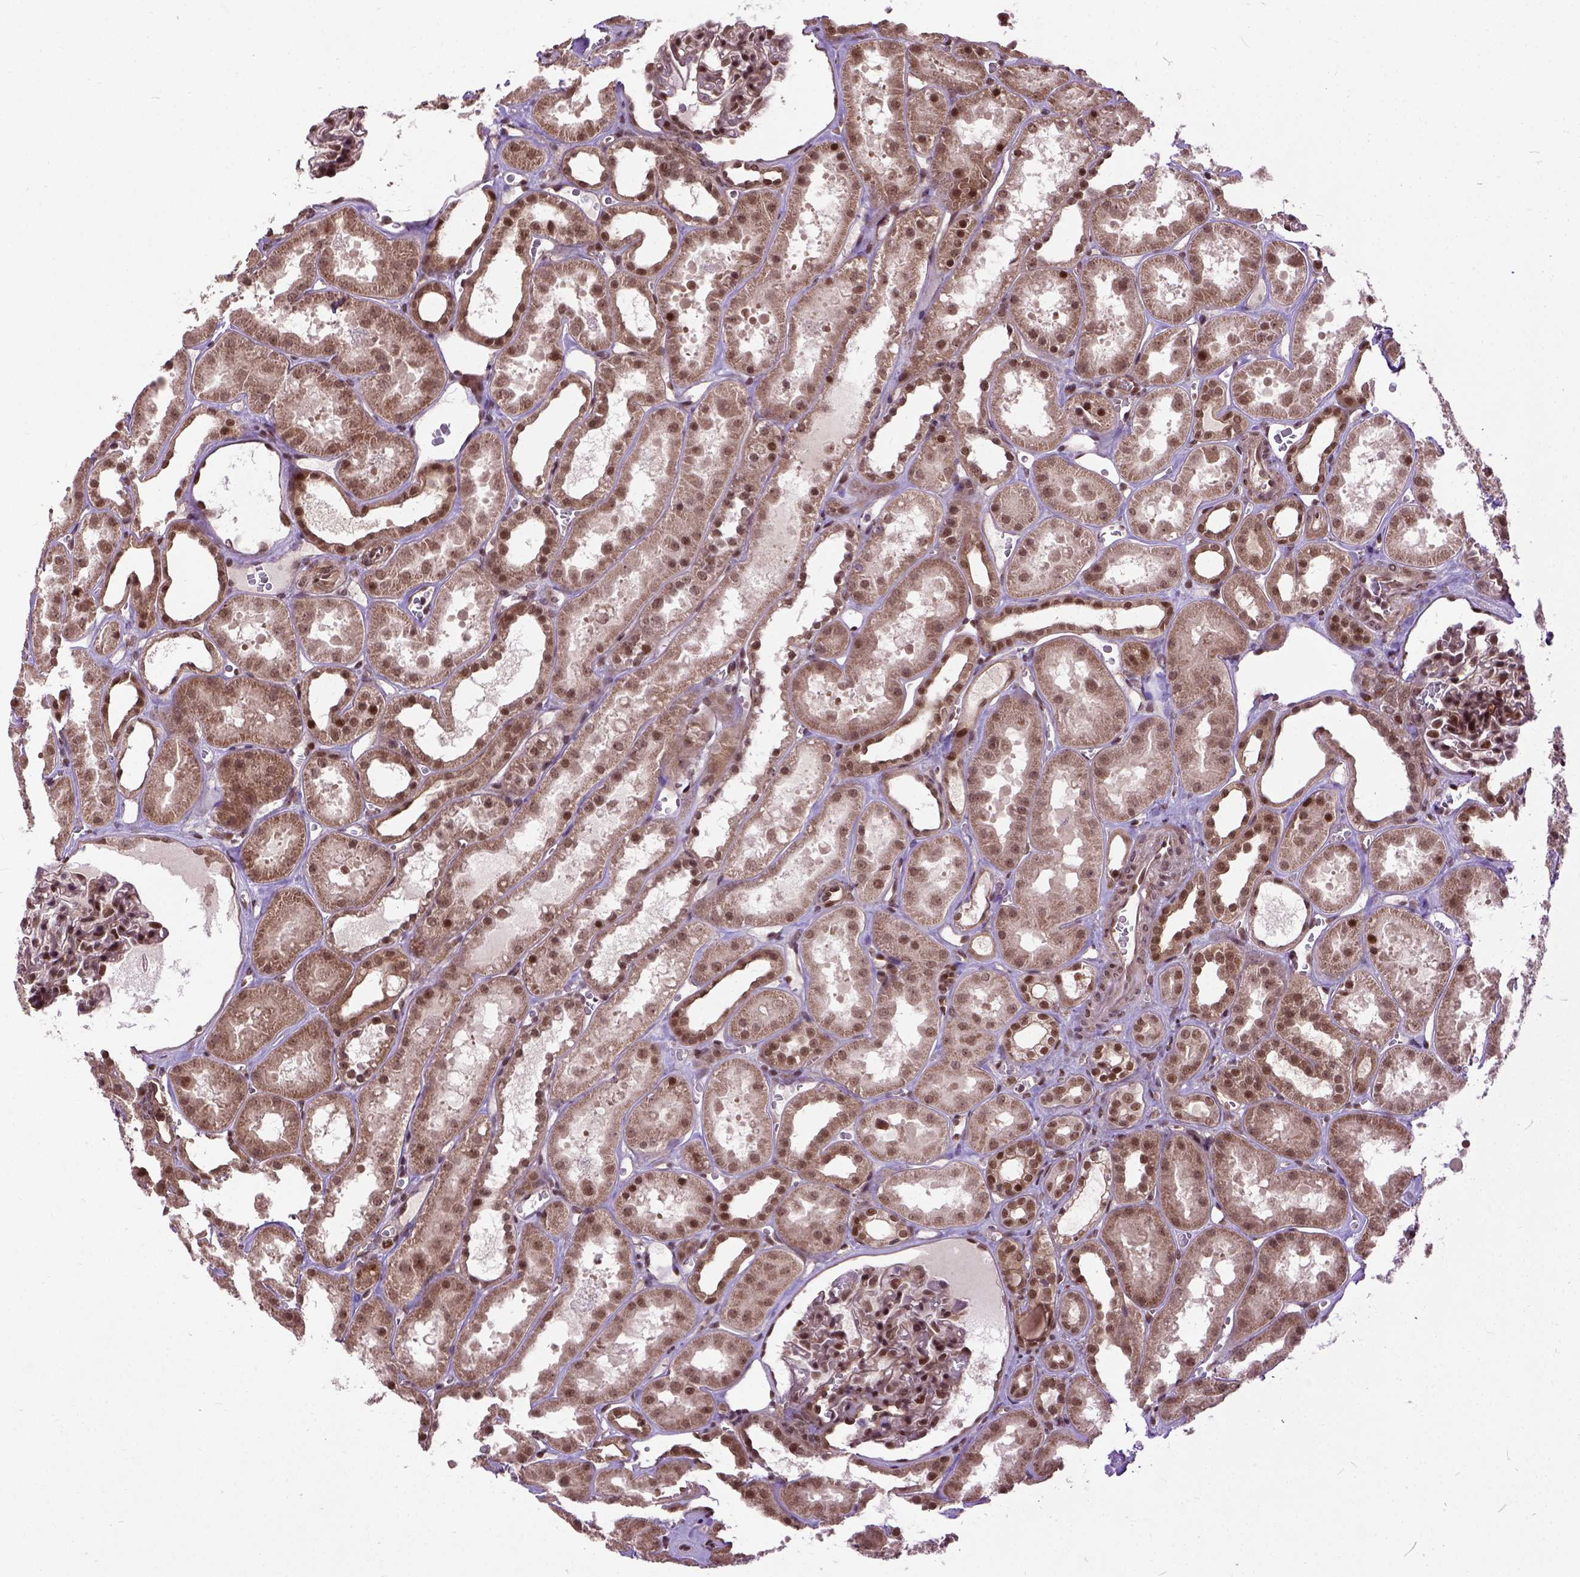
{"staining": {"intensity": "strong", "quantity": "25%-75%", "location": "nuclear"}, "tissue": "kidney", "cell_type": "Cells in glomeruli", "image_type": "normal", "snomed": [{"axis": "morphology", "description": "Normal tissue, NOS"}, {"axis": "topography", "description": "Kidney"}], "caption": "Protein staining by IHC reveals strong nuclear positivity in about 25%-75% of cells in glomeruli in normal kidney. (brown staining indicates protein expression, while blue staining denotes nuclei).", "gene": "ZNF630", "patient": {"sex": "female", "age": 41}}